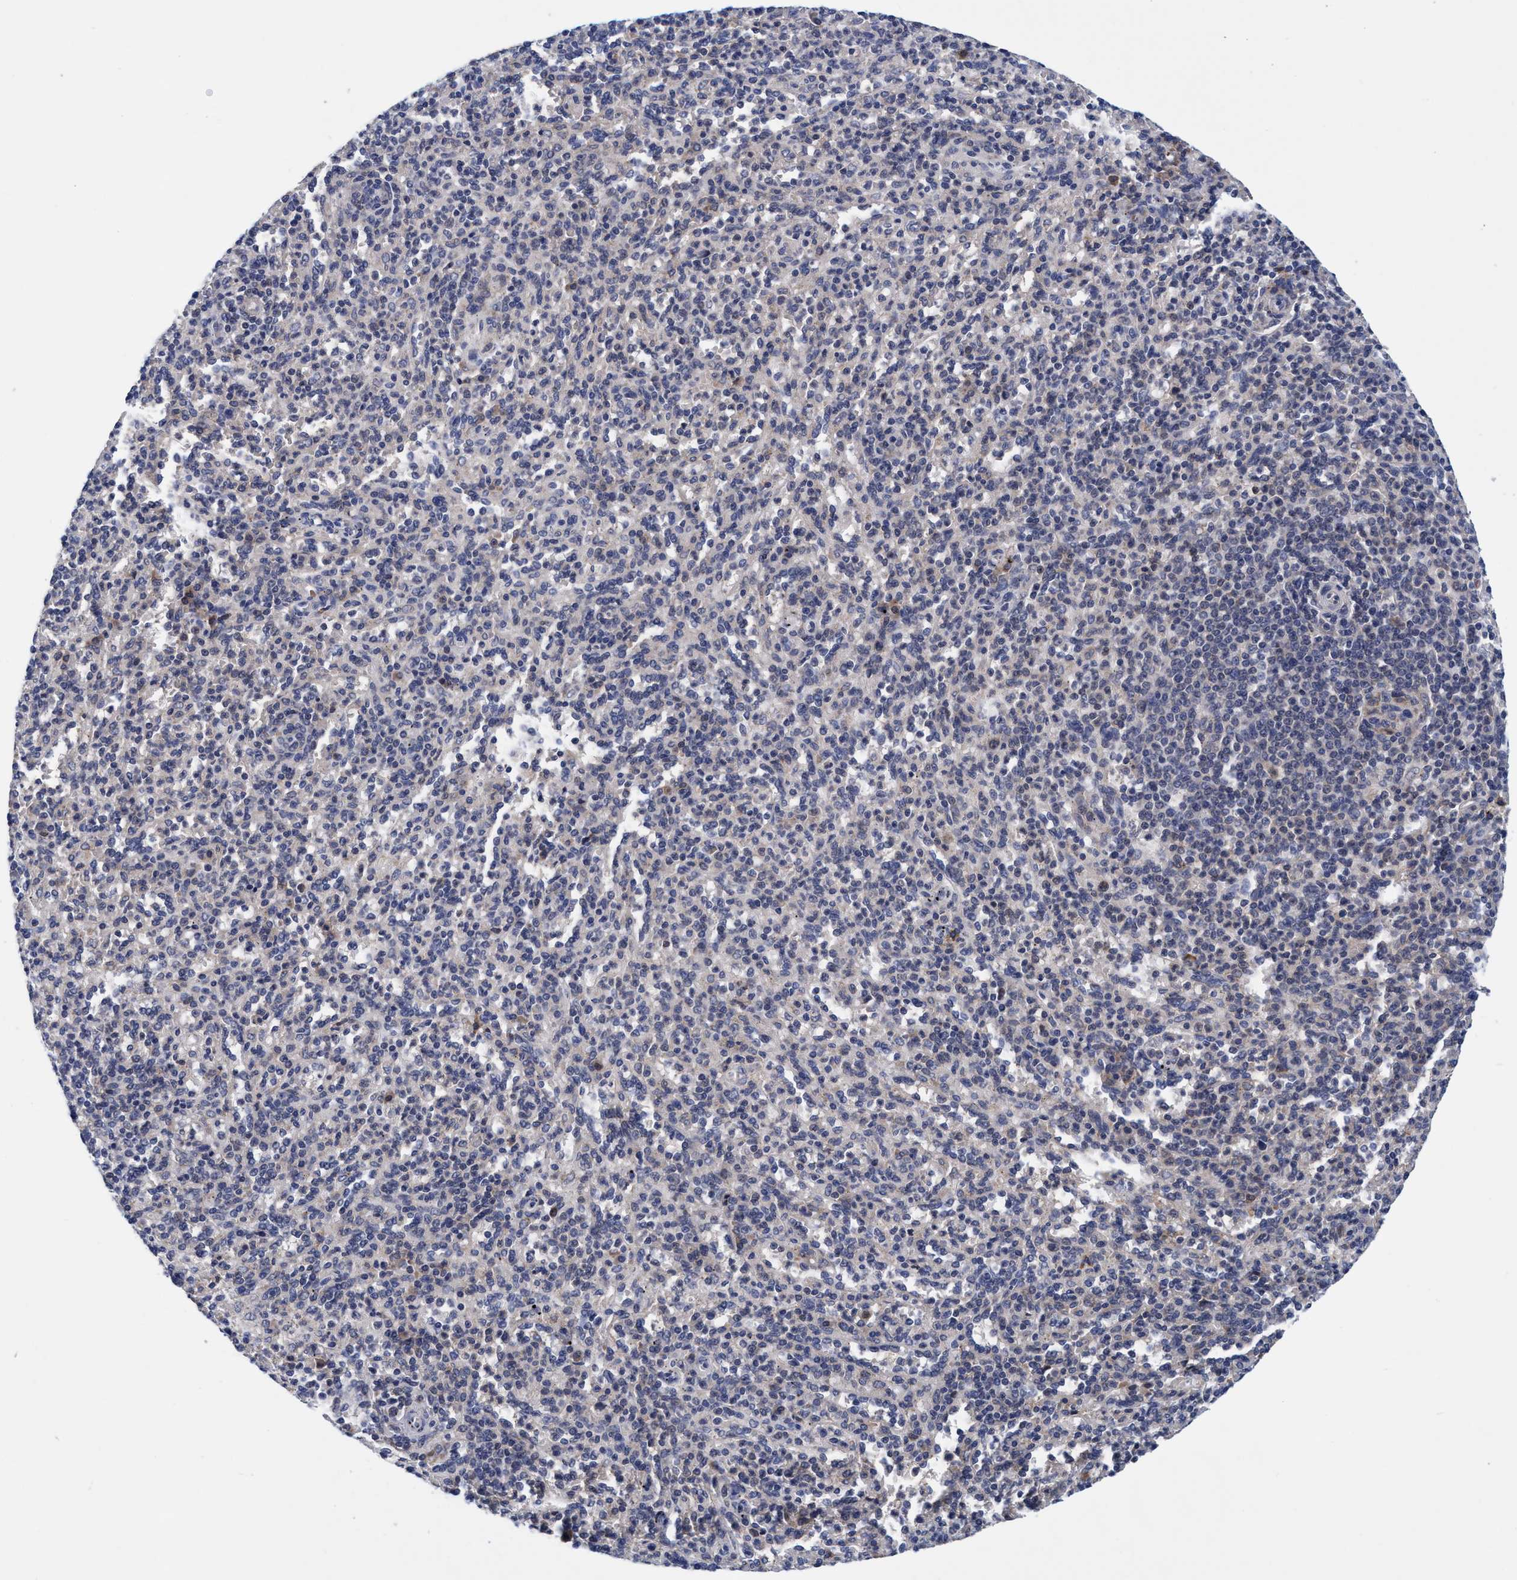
{"staining": {"intensity": "negative", "quantity": "none", "location": "none"}, "tissue": "spleen", "cell_type": "Cells in red pulp", "image_type": "normal", "snomed": [{"axis": "morphology", "description": "Normal tissue, NOS"}, {"axis": "topography", "description": "Spleen"}], "caption": "Cells in red pulp show no significant protein positivity in benign spleen.", "gene": "CALCOCO2", "patient": {"sex": "male", "age": 36}}